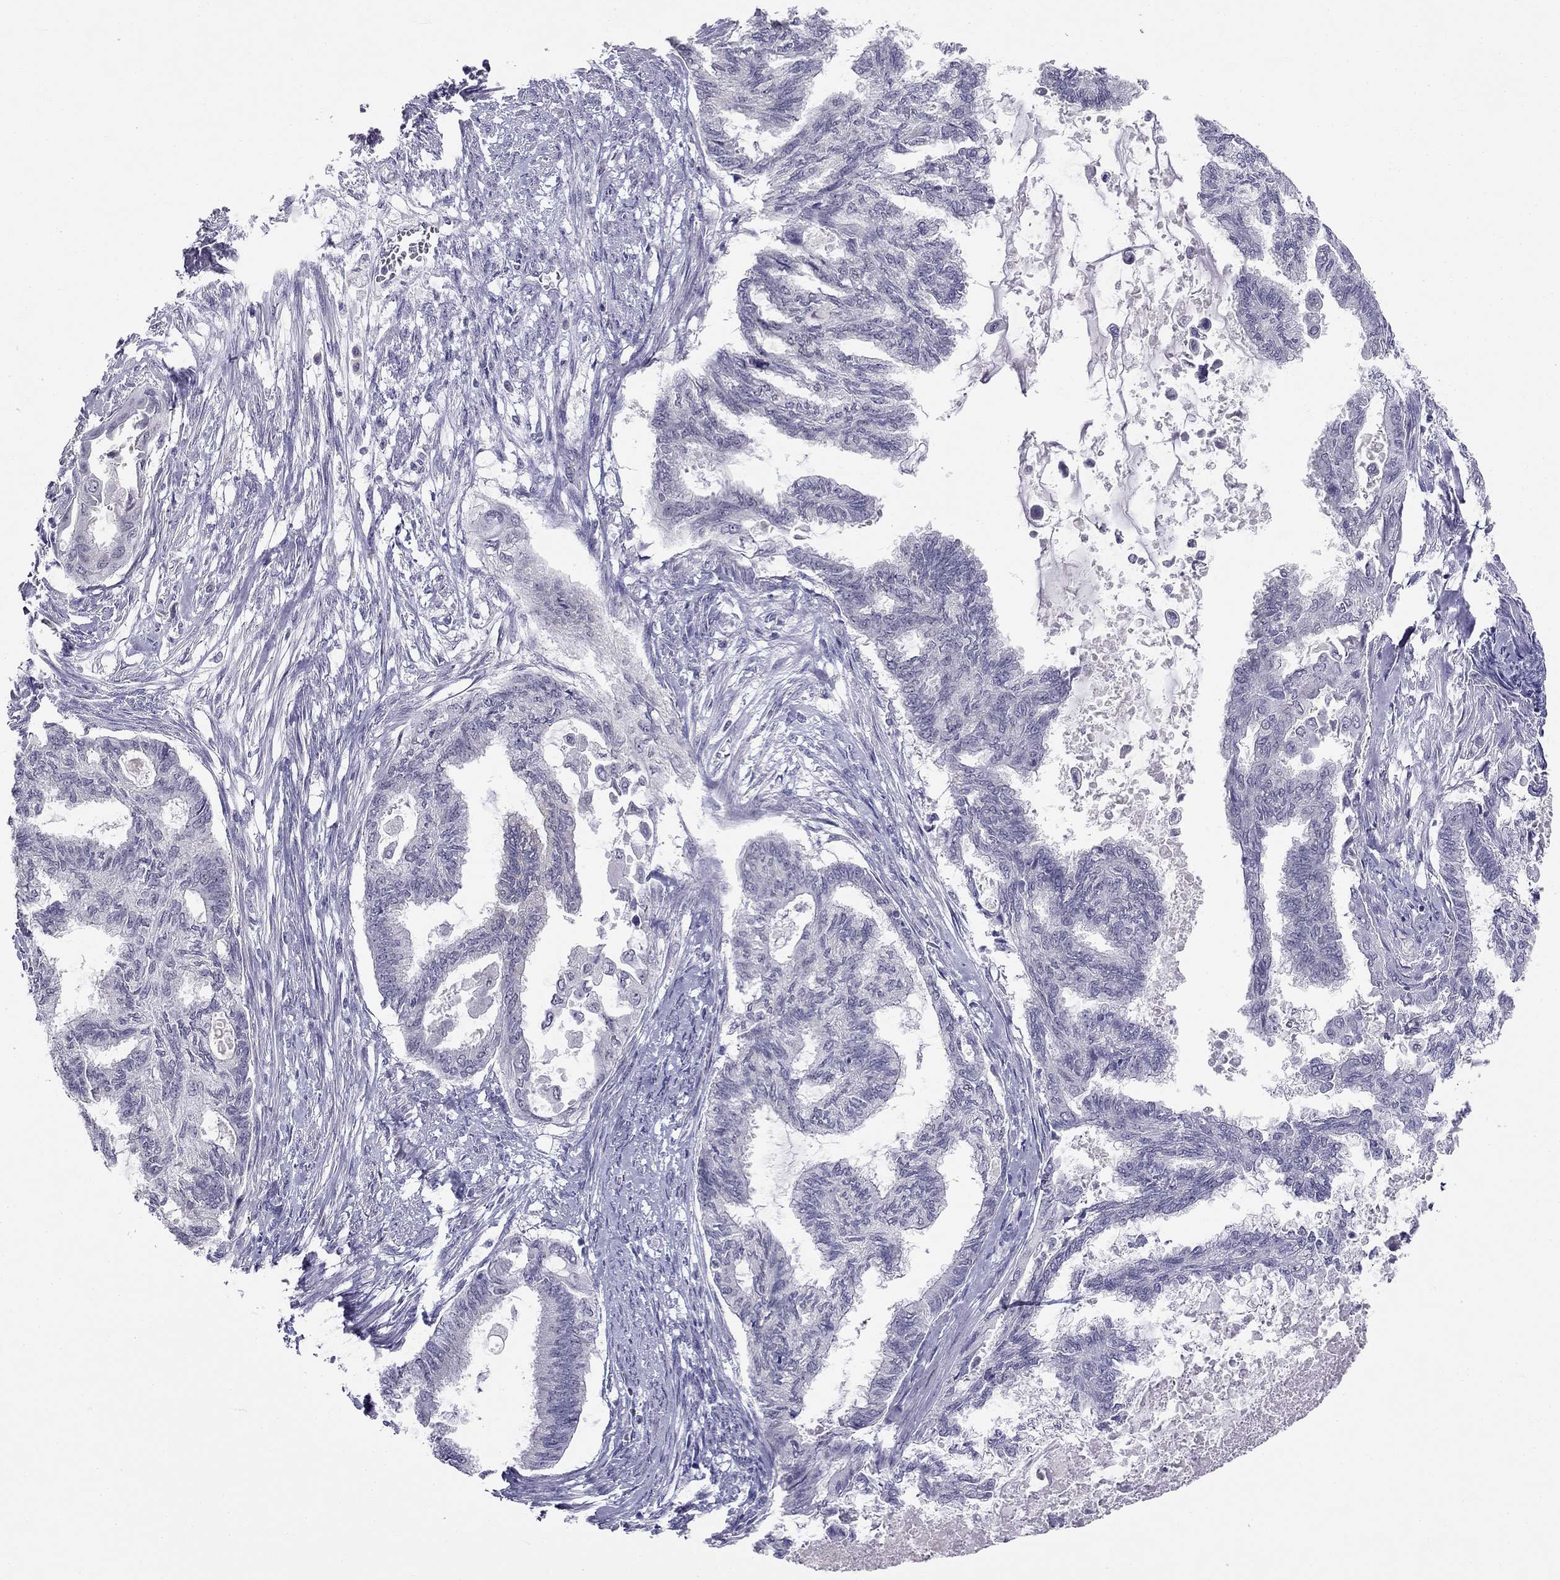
{"staining": {"intensity": "negative", "quantity": "none", "location": "none"}, "tissue": "endometrial cancer", "cell_type": "Tumor cells", "image_type": "cancer", "snomed": [{"axis": "morphology", "description": "Adenocarcinoma, NOS"}, {"axis": "topography", "description": "Endometrium"}], "caption": "Tumor cells are negative for brown protein staining in endometrial cancer.", "gene": "C16orf89", "patient": {"sex": "female", "age": 86}}